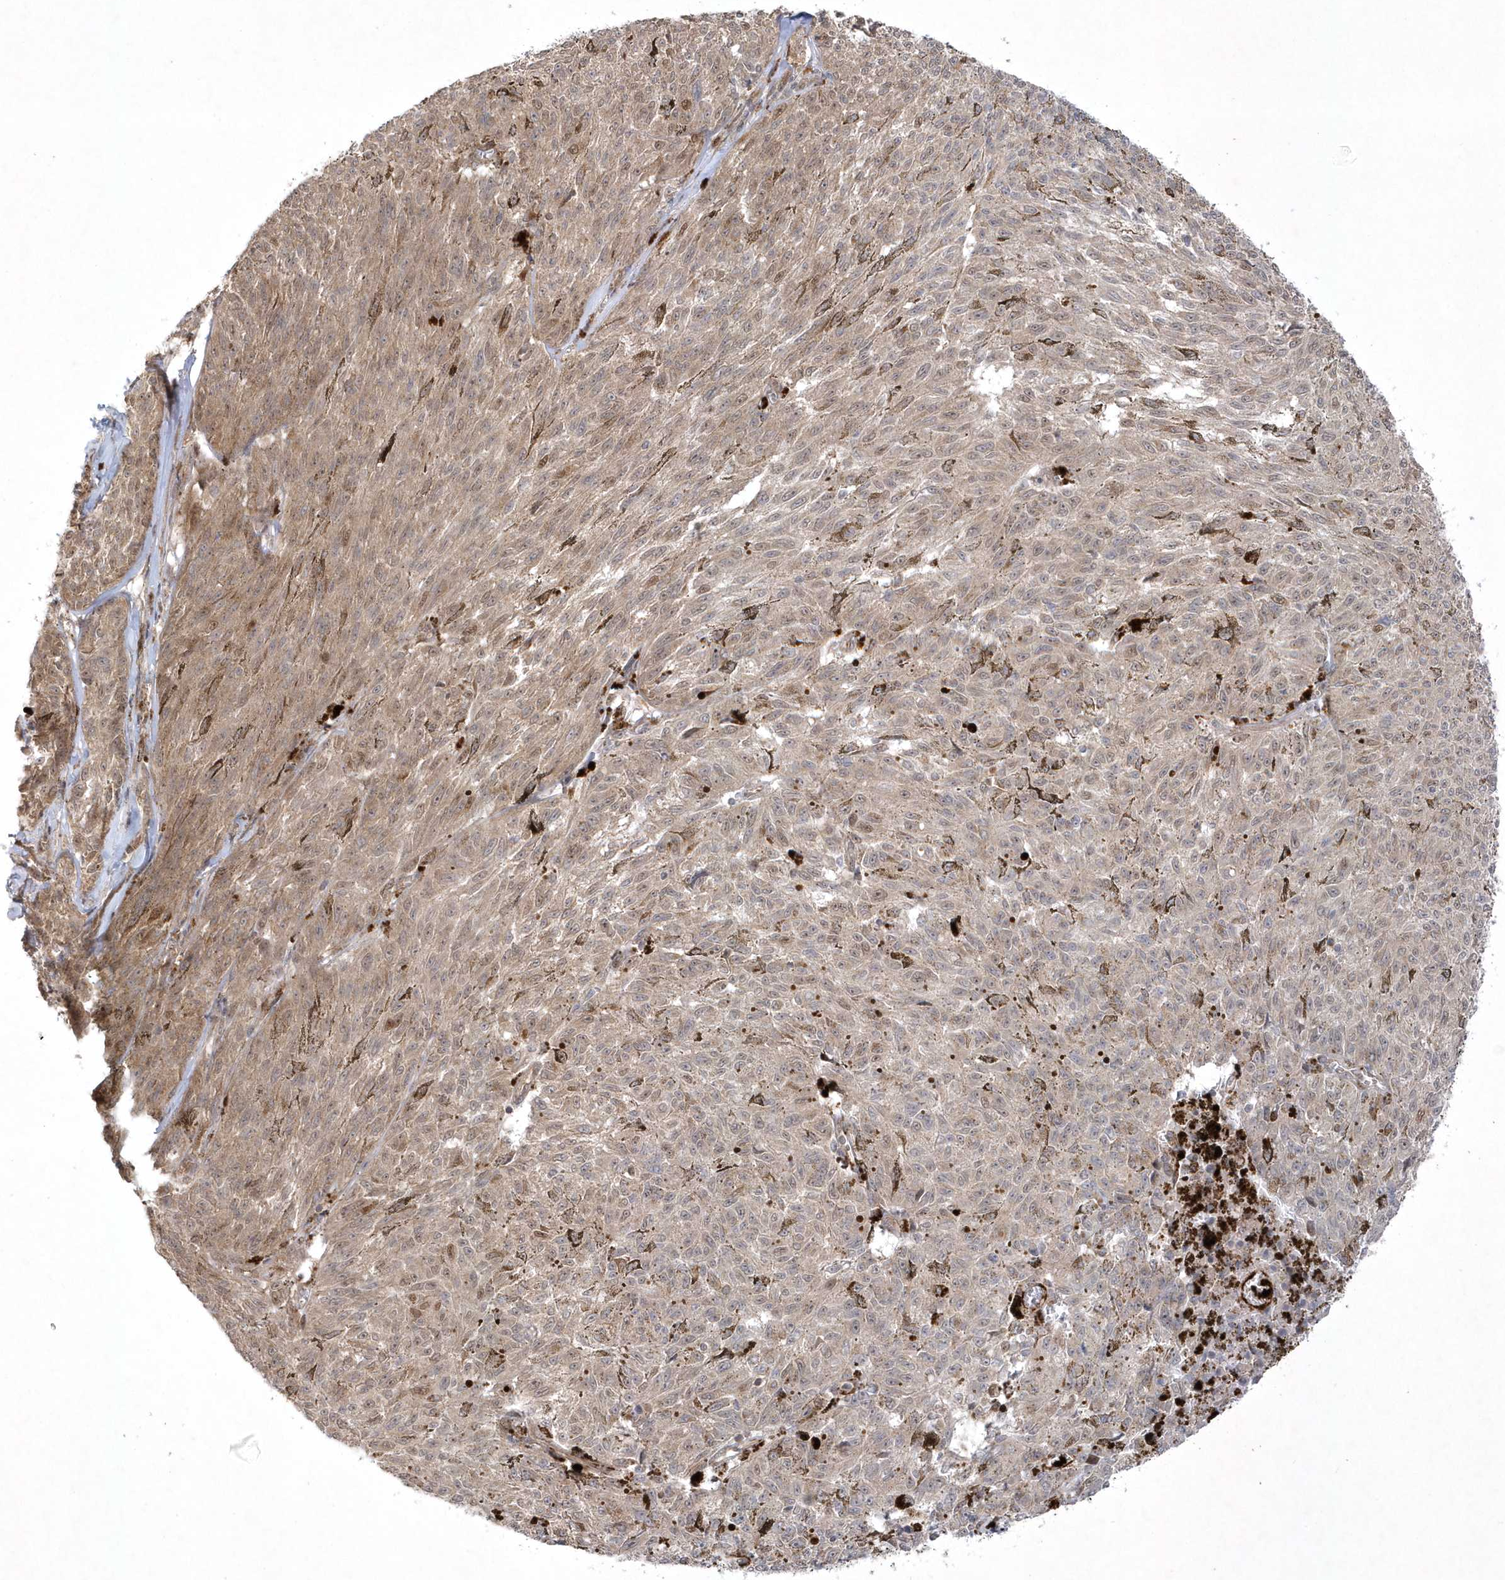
{"staining": {"intensity": "weak", "quantity": "25%-75%", "location": "cytoplasmic/membranous,nuclear"}, "tissue": "melanoma", "cell_type": "Tumor cells", "image_type": "cancer", "snomed": [{"axis": "morphology", "description": "Malignant melanoma, NOS"}, {"axis": "topography", "description": "Skin"}], "caption": "Tumor cells display weak cytoplasmic/membranous and nuclear positivity in about 25%-75% of cells in malignant melanoma. (brown staining indicates protein expression, while blue staining denotes nuclei).", "gene": "NAF1", "patient": {"sex": "female", "age": 72}}